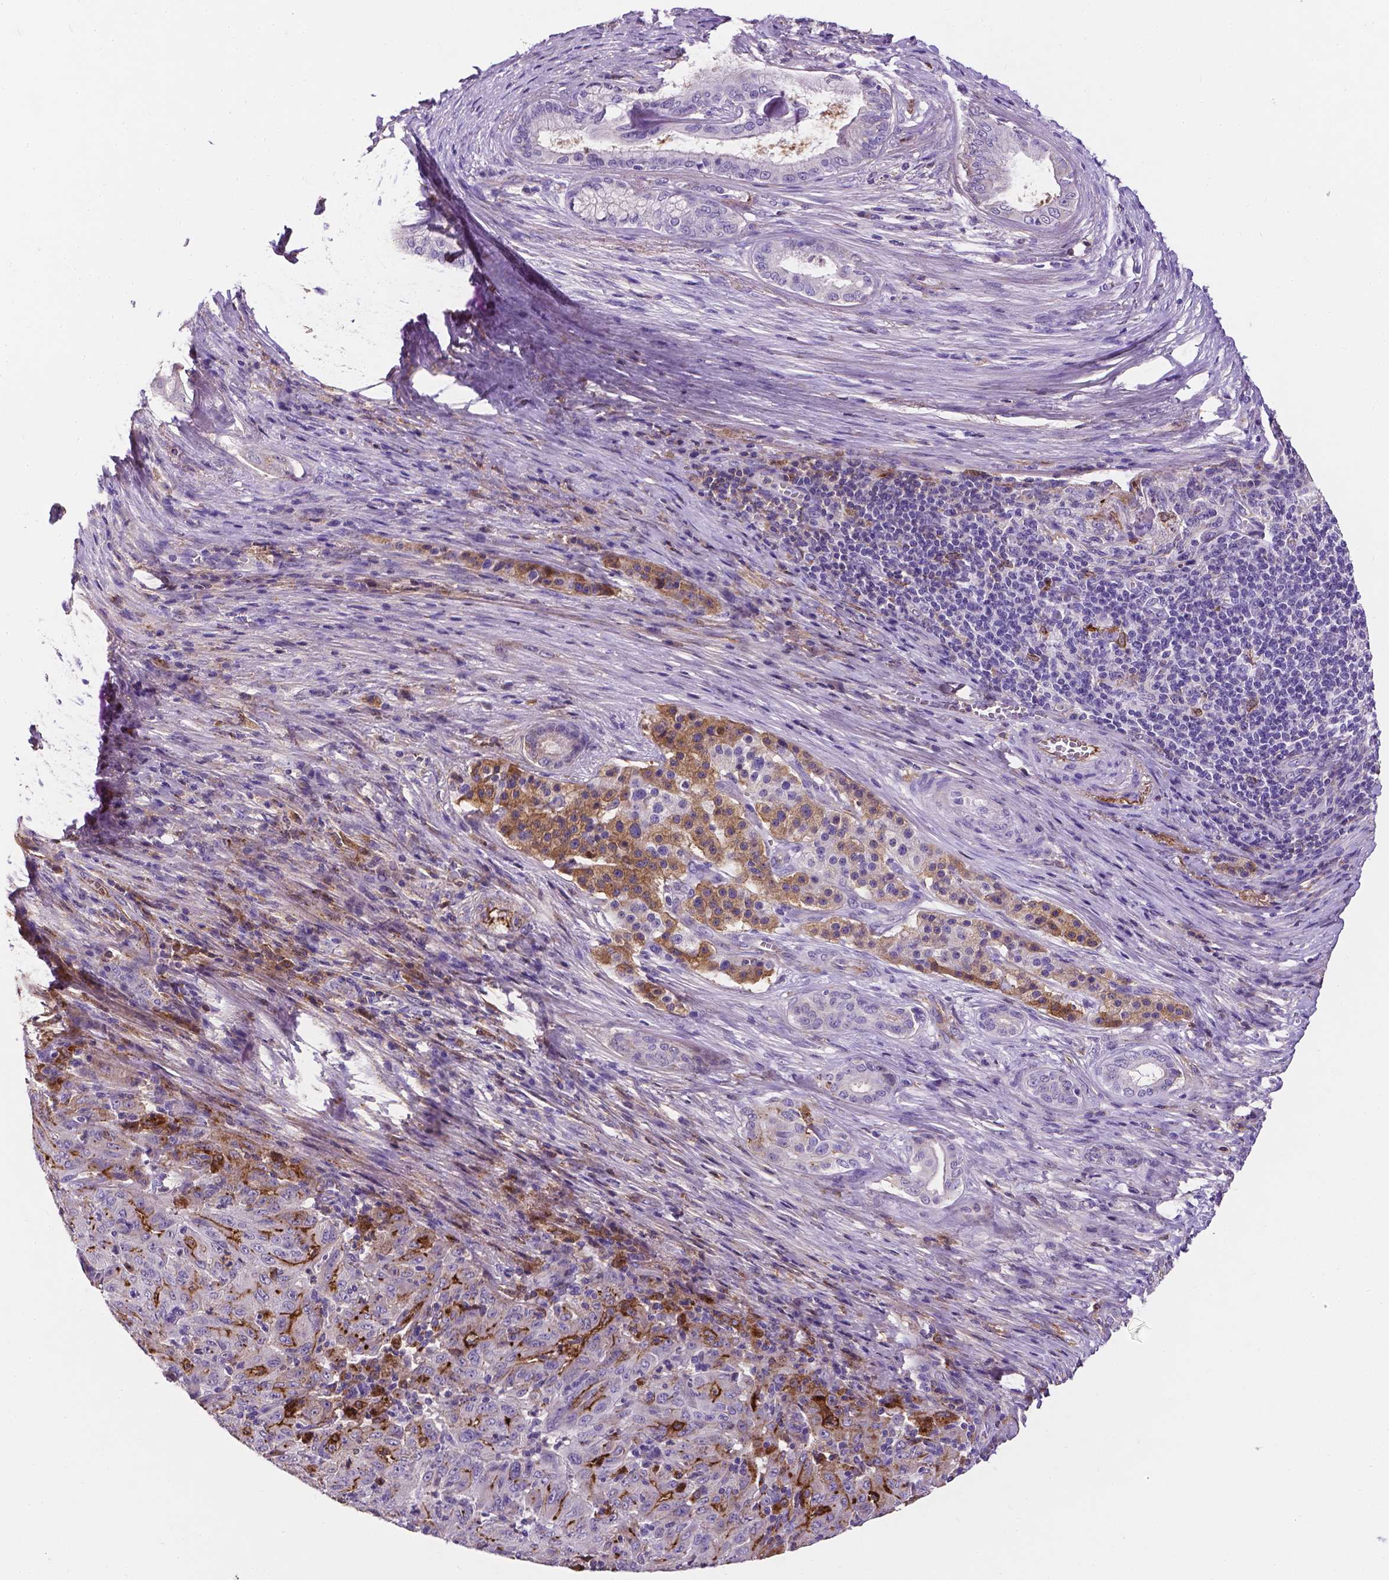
{"staining": {"intensity": "negative", "quantity": "none", "location": "none"}, "tissue": "pancreatic cancer", "cell_type": "Tumor cells", "image_type": "cancer", "snomed": [{"axis": "morphology", "description": "Adenocarcinoma, NOS"}, {"axis": "topography", "description": "Pancreas"}], "caption": "An immunohistochemistry (IHC) photomicrograph of pancreatic cancer is shown. There is no staining in tumor cells of pancreatic cancer.", "gene": "APOE", "patient": {"sex": "male", "age": 63}}